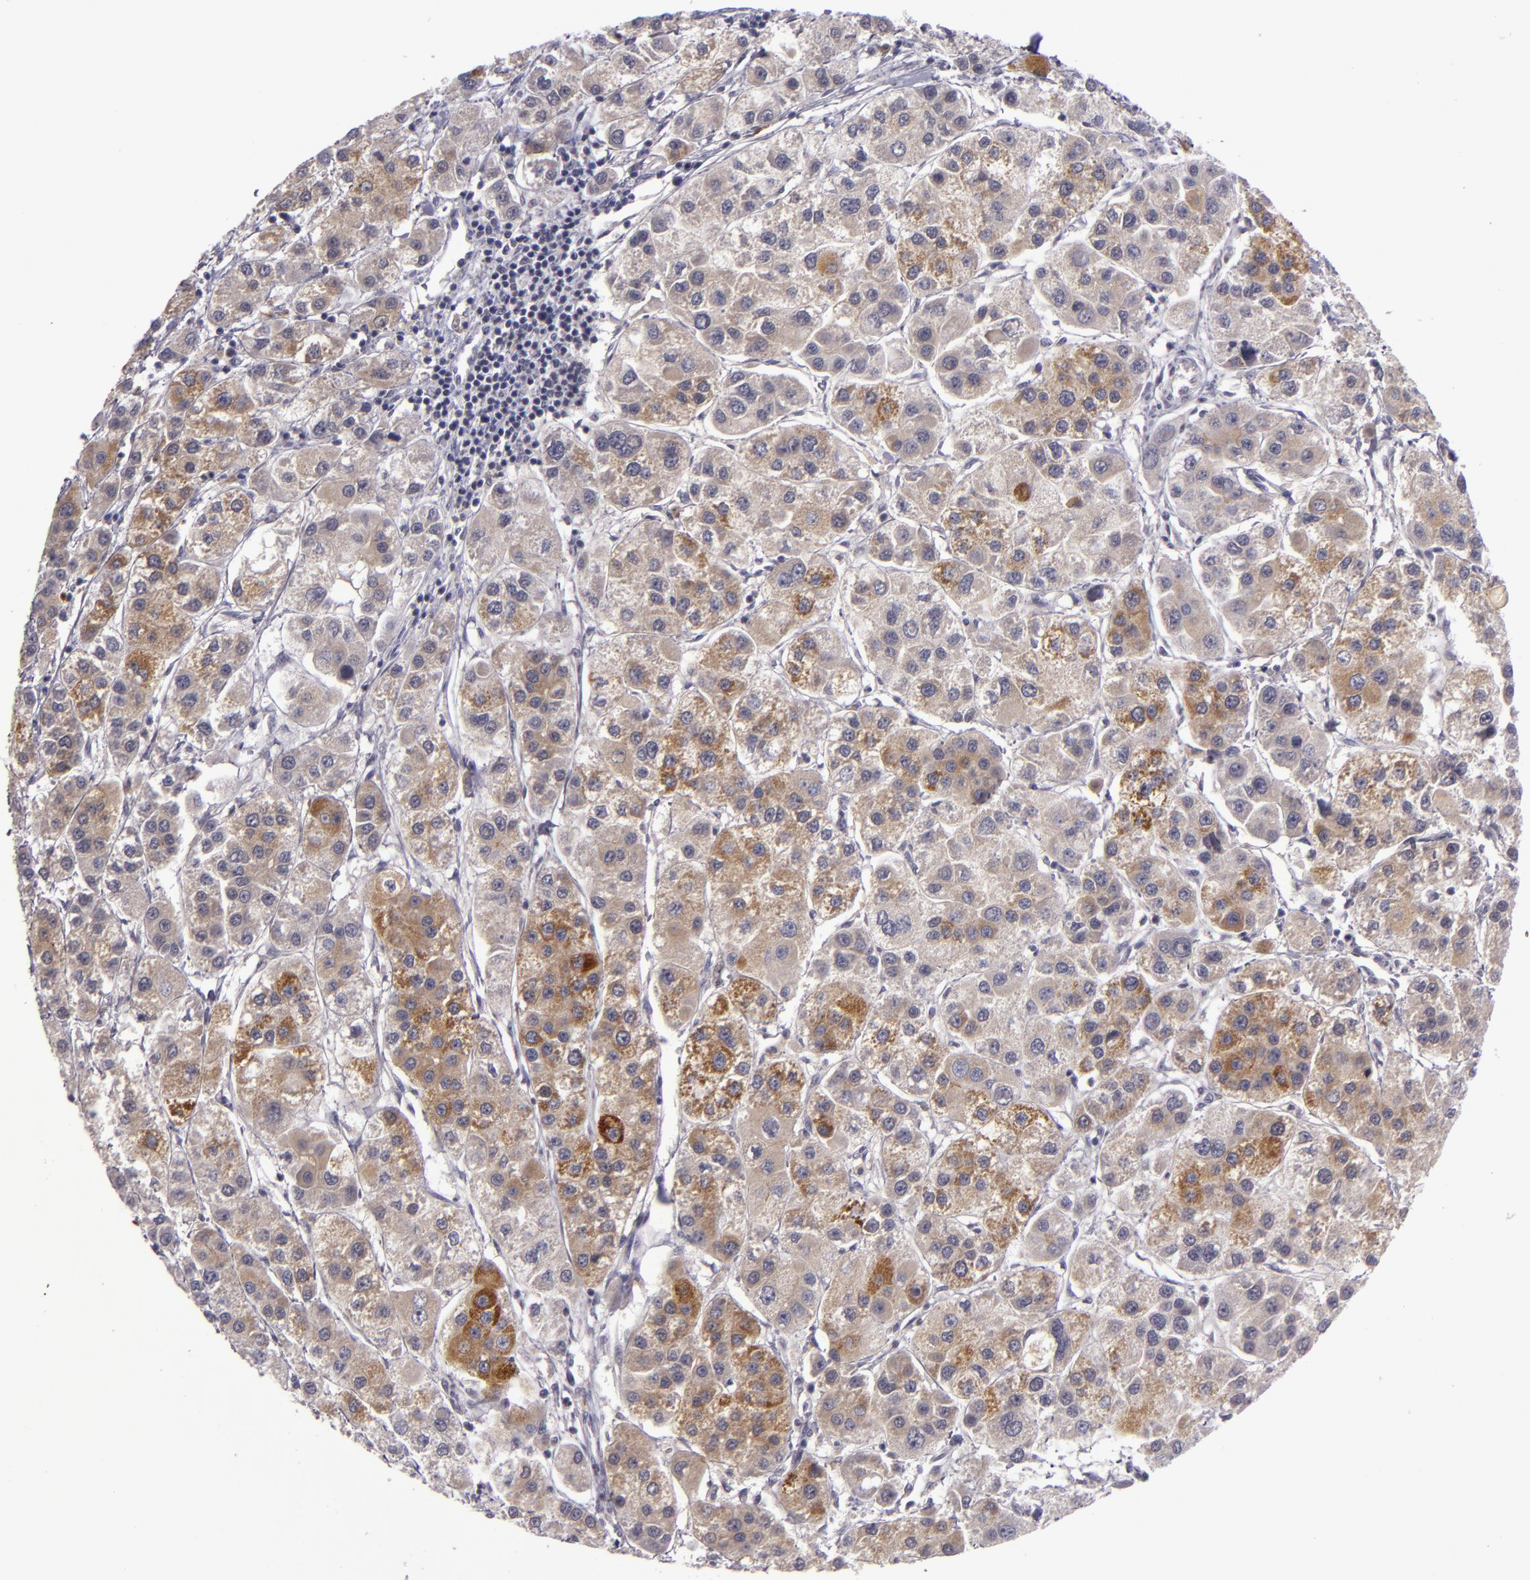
{"staining": {"intensity": "moderate", "quantity": "25%-75%", "location": "cytoplasmic/membranous"}, "tissue": "liver cancer", "cell_type": "Tumor cells", "image_type": "cancer", "snomed": [{"axis": "morphology", "description": "Carcinoma, Hepatocellular, NOS"}, {"axis": "topography", "description": "Liver"}], "caption": "This micrograph demonstrates IHC staining of human liver hepatocellular carcinoma, with medium moderate cytoplasmic/membranous expression in approximately 25%-75% of tumor cells.", "gene": "CASP8", "patient": {"sex": "female", "age": 85}}